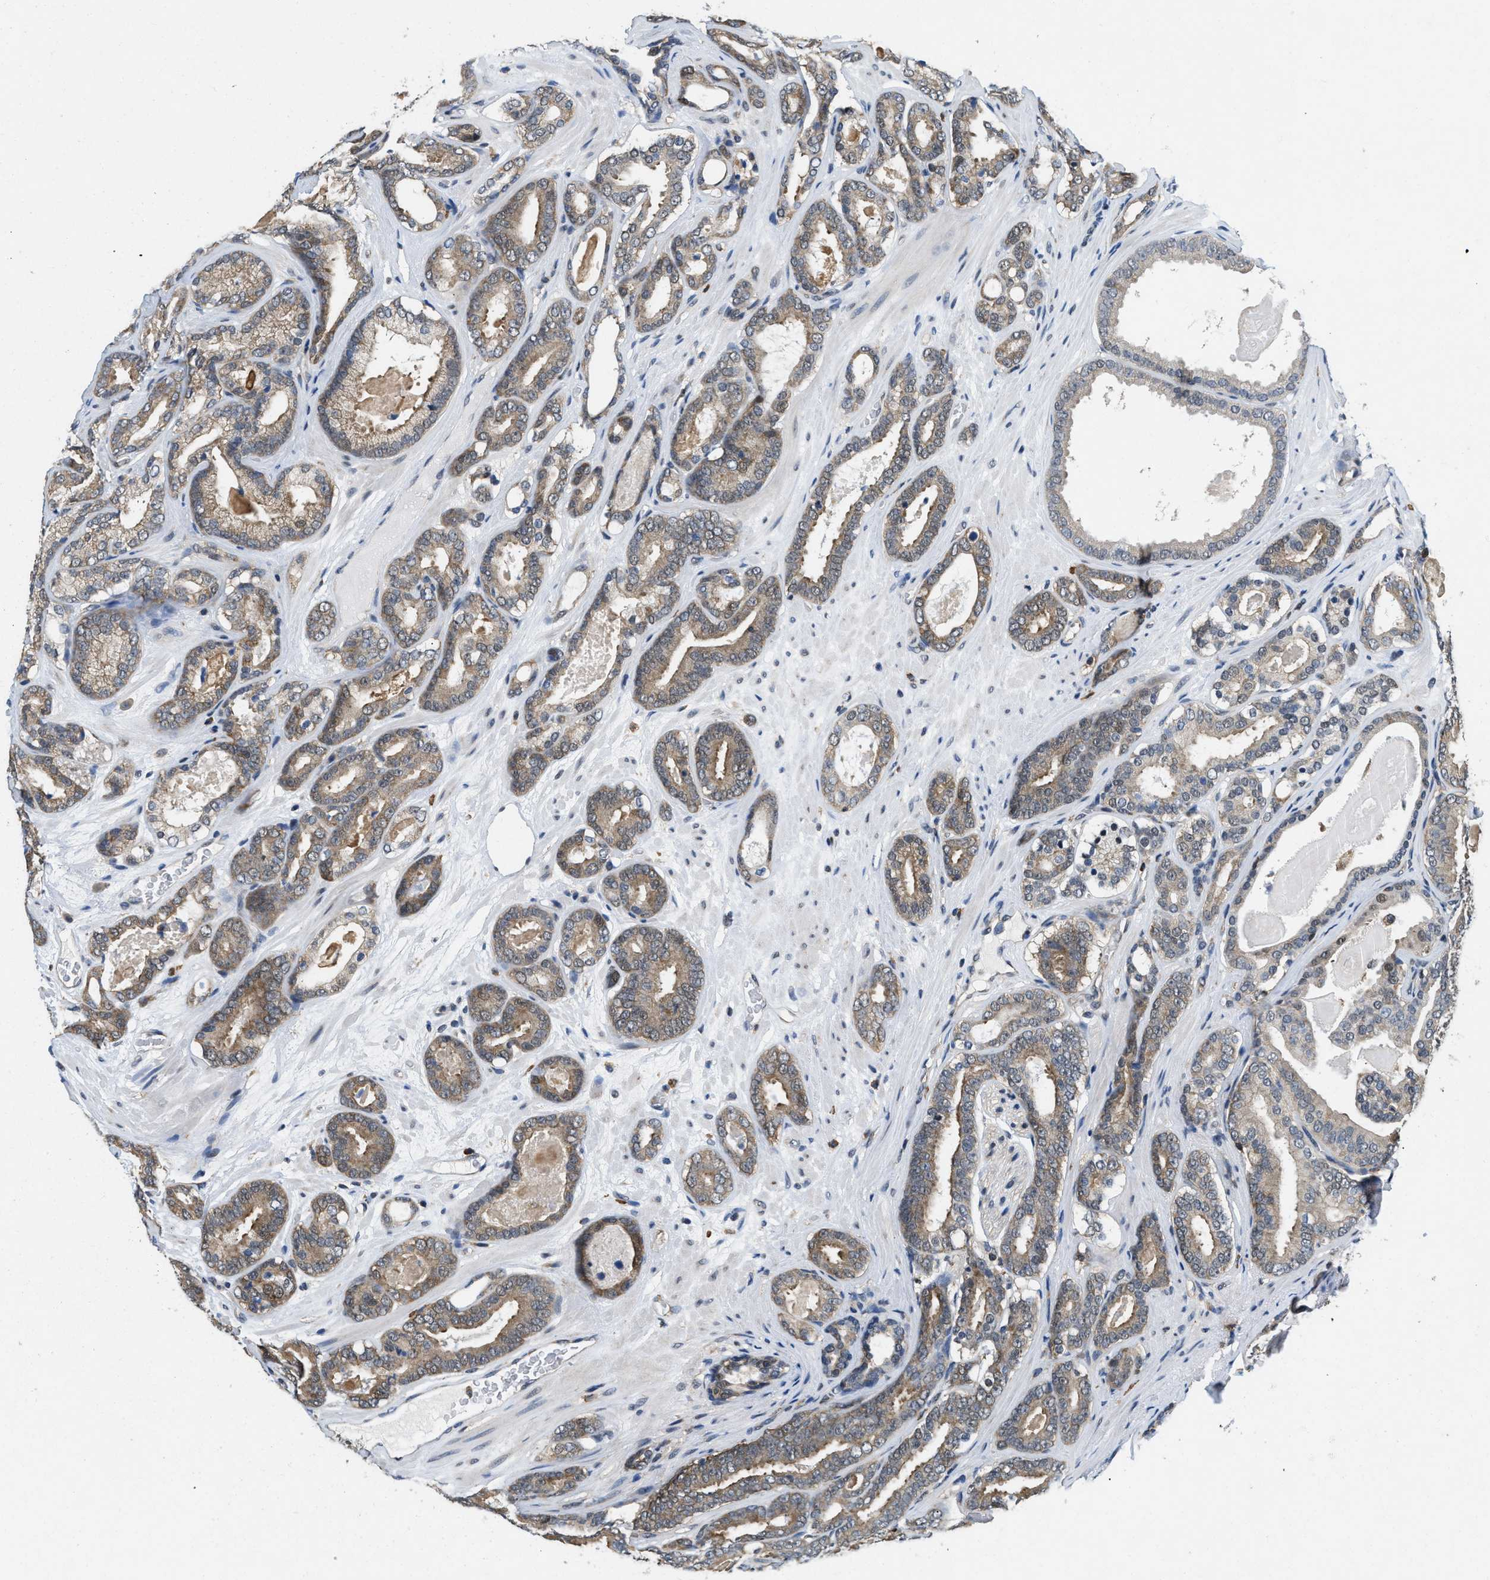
{"staining": {"intensity": "moderate", "quantity": "25%-75%", "location": "cytoplasmic/membranous"}, "tissue": "prostate cancer", "cell_type": "Tumor cells", "image_type": "cancer", "snomed": [{"axis": "morphology", "description": "Adenocarcinoma, High grade"}, {"axis": "topography", "description": "Prostate"}], "caption": "This is a histology image of IHC staining of prostate cancer (high-grade adenocarcinoma), which shows moderate staining in the cytoplasmic/membranous of tumor cells.", "gene": "ATF7IP", "patient": {"sex": "male", "age": 60}}